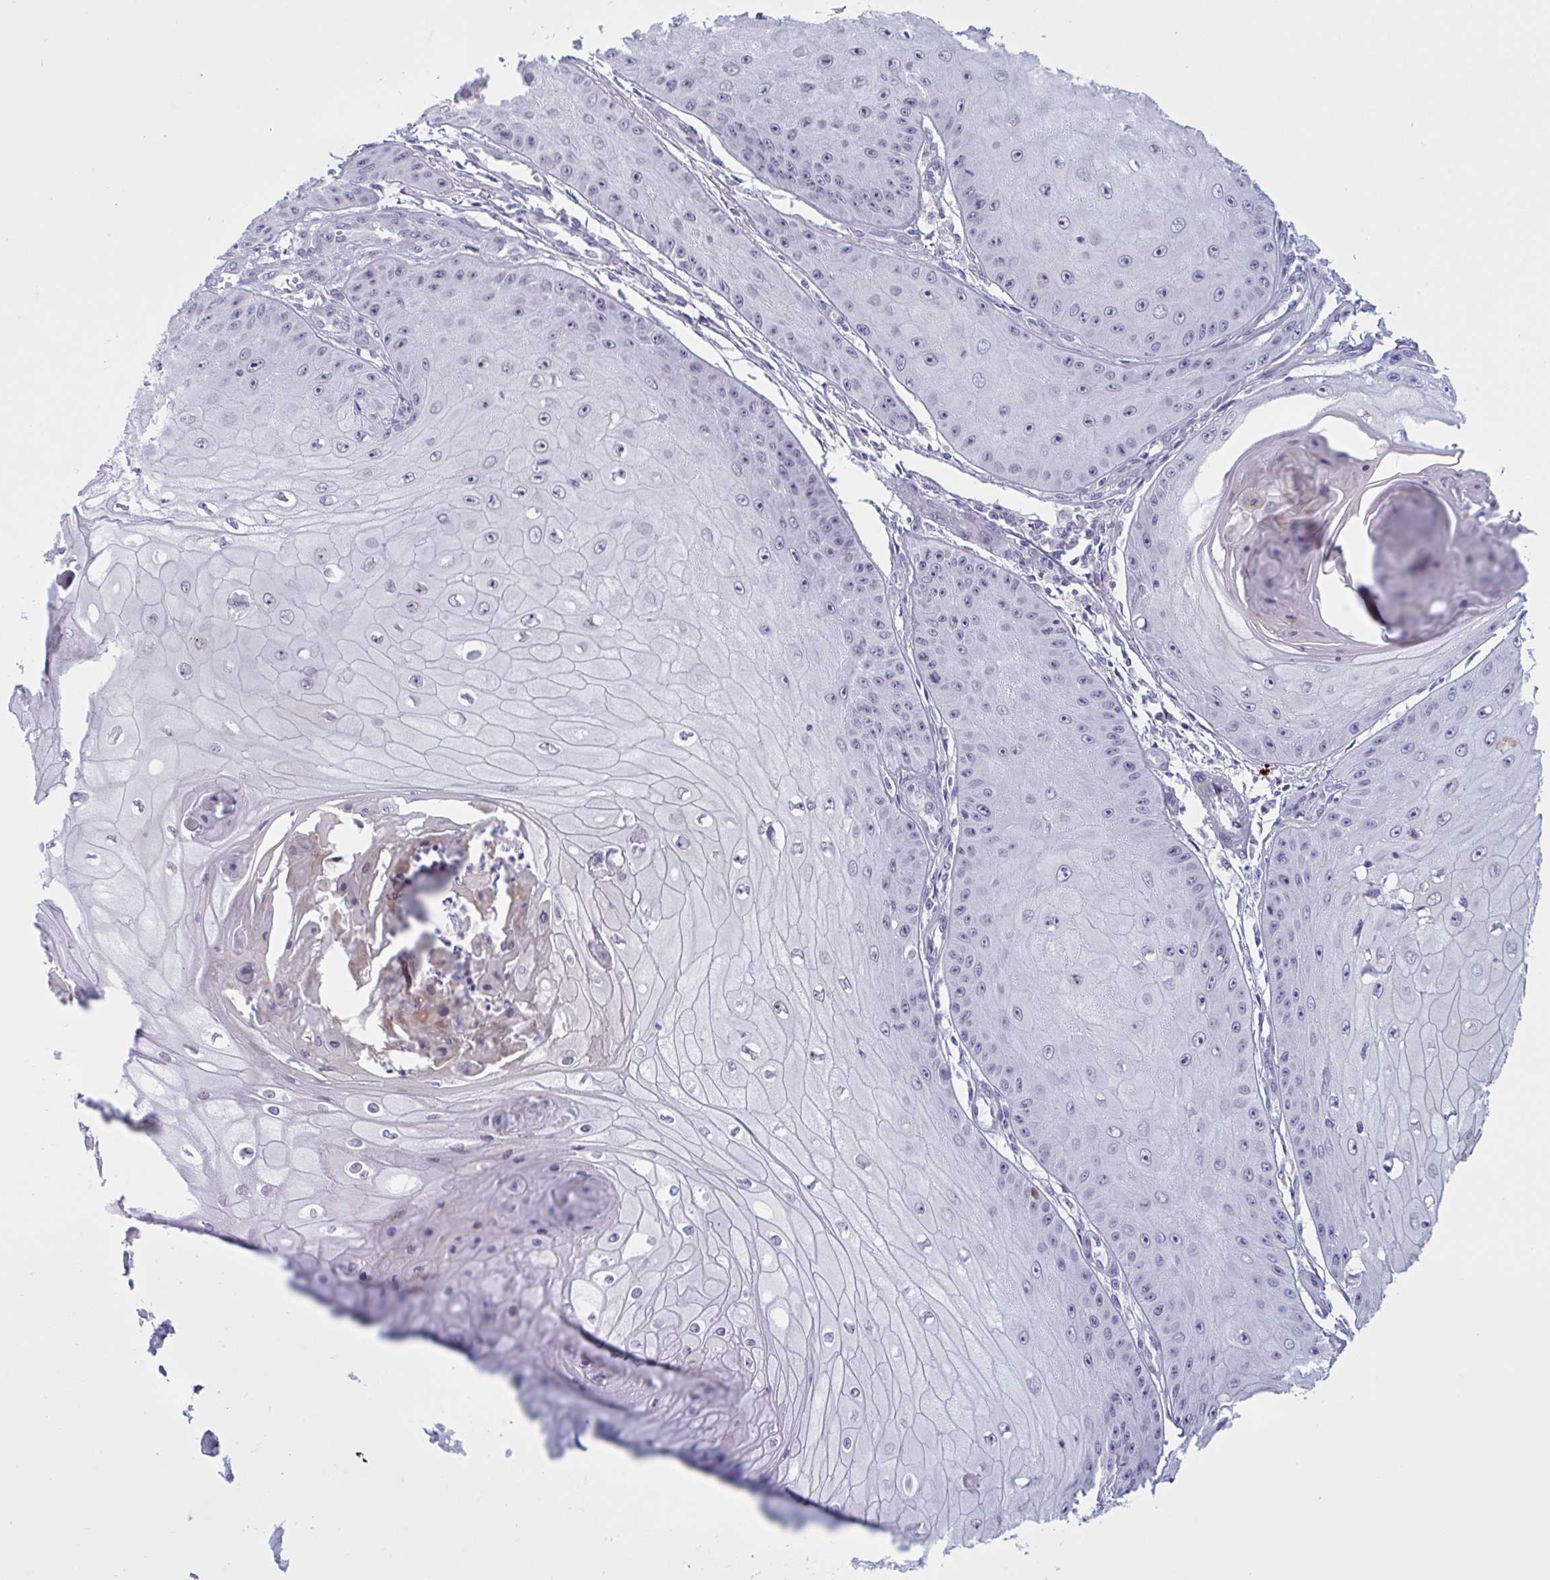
{"staining": {"intensity": "weak", "quantity": "<25%", "location": "nuclear"}, "tissue": "skin cancer", "cell_type": "Tumor cells", "image_type": "cancer", "snomed": [{"axis": "morphology", "description": "Squamous cell carcinoma, NOS"}, {"axis": "topography", "description": "Skin"}], "caption": "IHC photomicrograph of human skin cancer stained for a protein (brown), which exhibits no expression in tumor cells. Nuclei are stained in blue.", "gene": "DOCK11", "patient": {"sex": "male", "age": 70}}